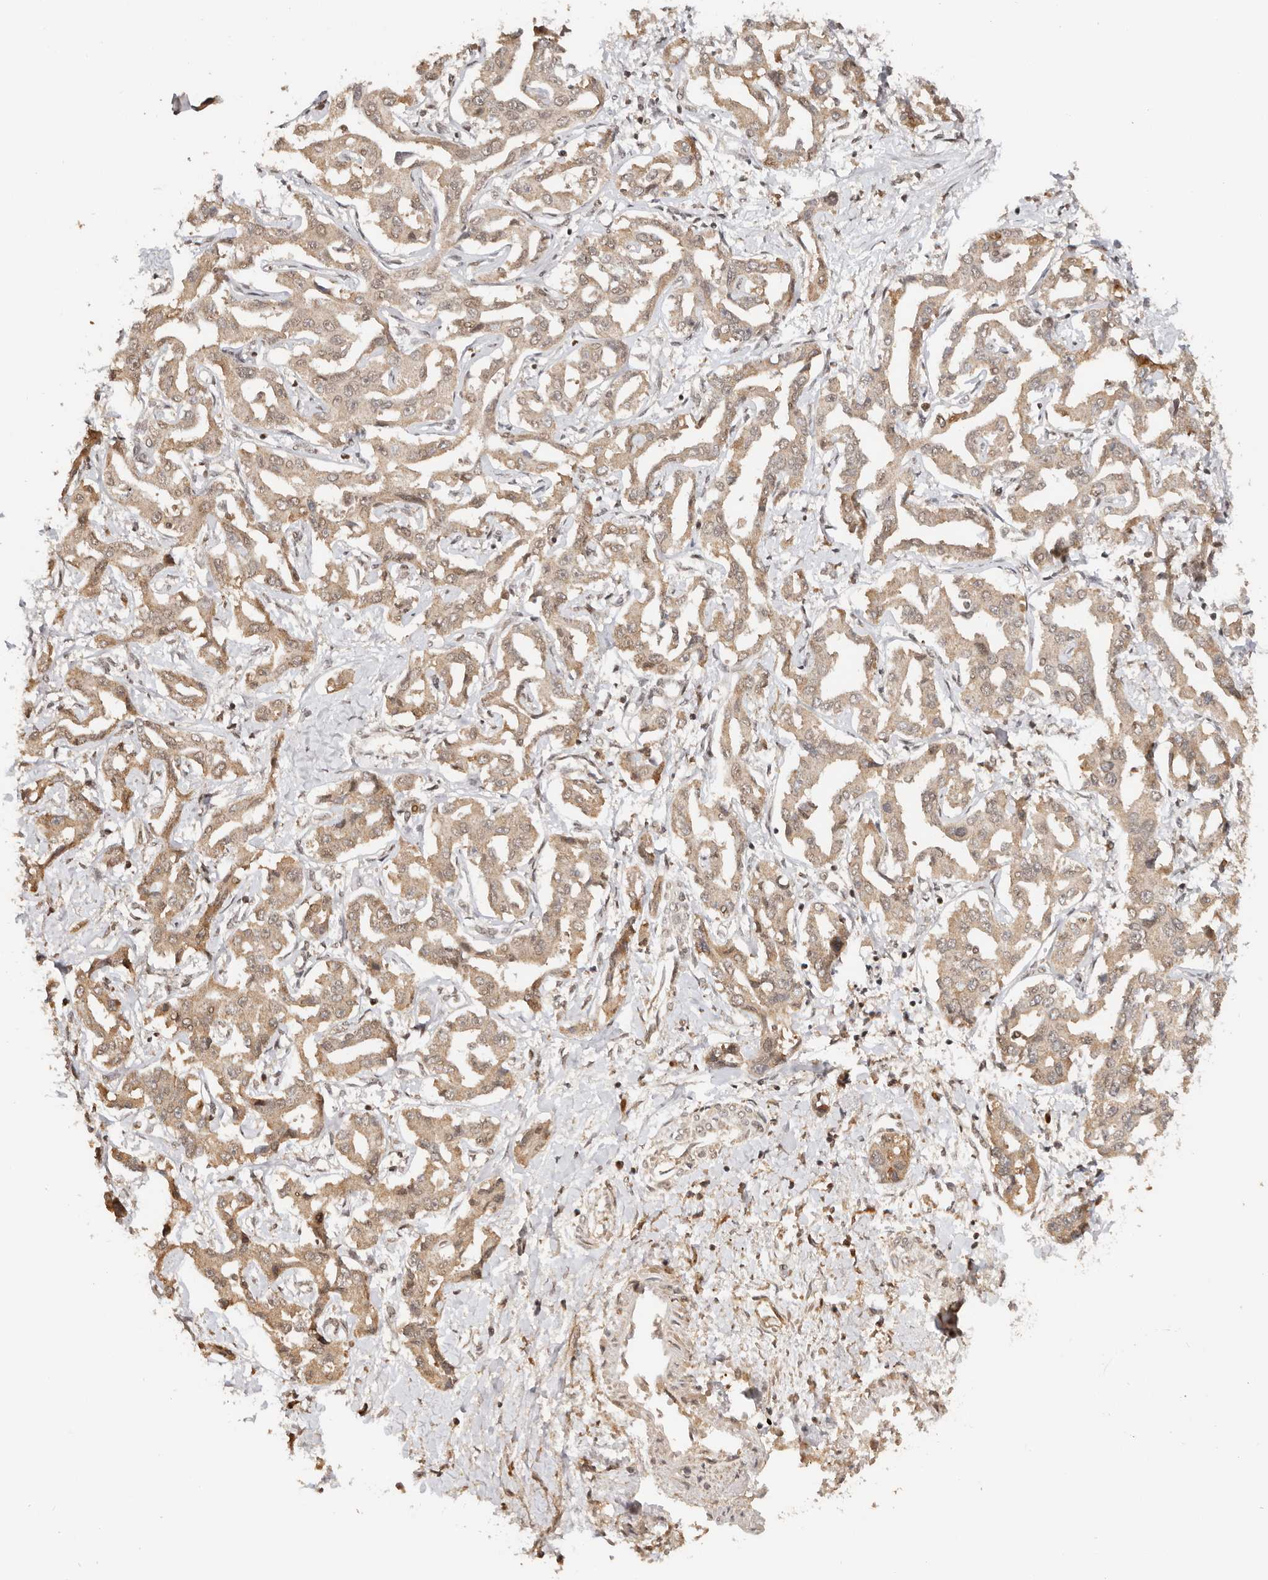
{"staining": {"intensity": "moderate", "quantity": ">75%", "location": "cytoplasmic/membranous,nuclear"}, "tissue": "liver cancer", "cell_type": "Tumor cells", "image_type": "cancer", "snomed": [{"axis": "morphology", "description": "Cholangiocarcinoma"}, {"axis": "topography", "description": "Liver"}], "caption": "Moderate cytoplasmic/membranous and nuclear positivity is seen in about >75% of tumor cells in liver cancer.", "gene": "SEC14L1", "patient": {"sex": "male", "age": 59}}